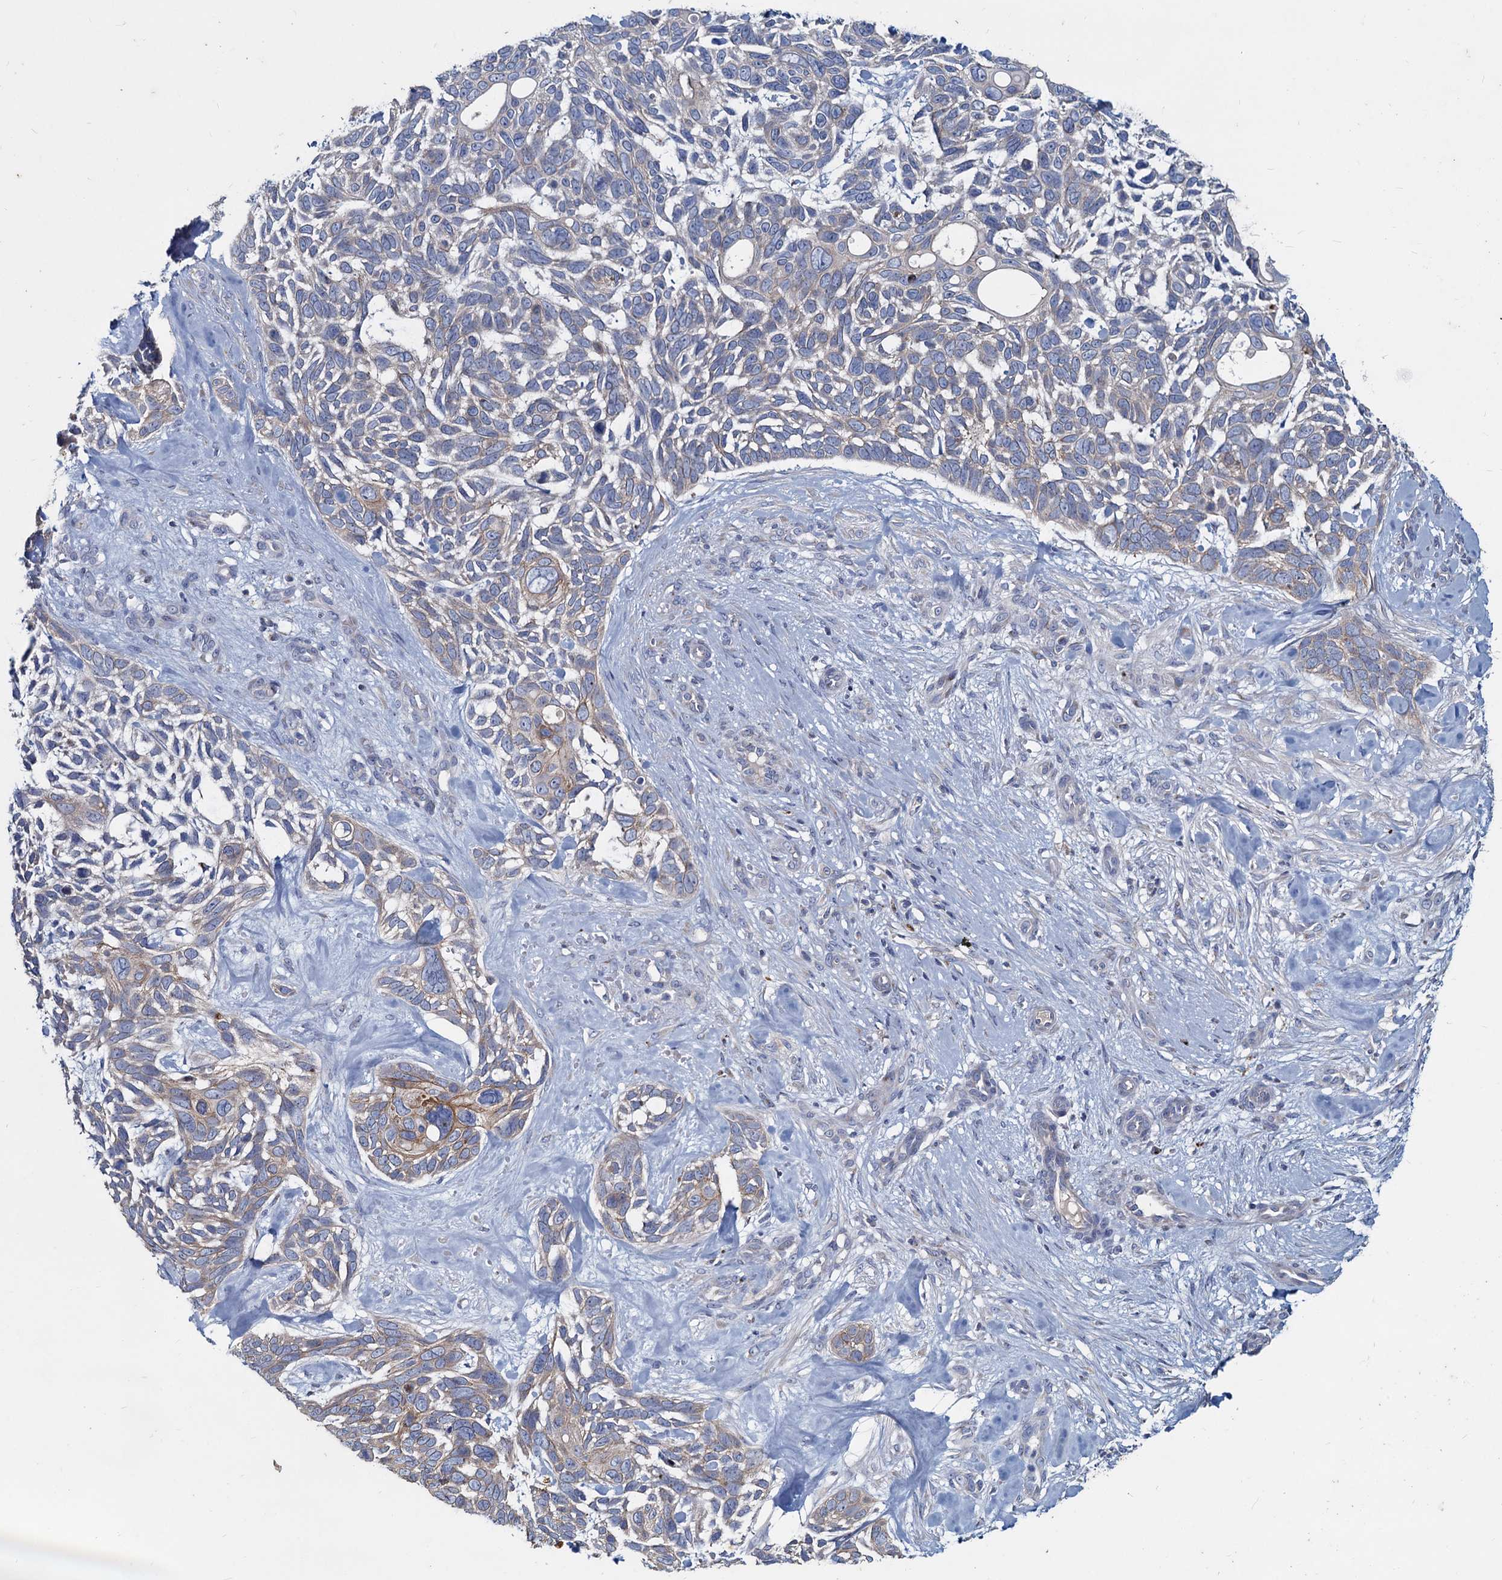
{"staining": {"intensity": "weak", "quantity": "<25%", "location": "cytoplasmic/membranous"}, "tissue": "skin cancer", "cell_type": "Tumor cells", "image_type": "cancer", "snomed": [{"axis": "morphology", "description": "Basal cell carcinoma"}, {"axis": "topography", "description": "Skin"}], "caption": "This is an IHC photomicrograph of human skin cancer. There is no staining in tumor cells.", "gene": "TMX2", "patient": {"sex": "male", "age": 88}}